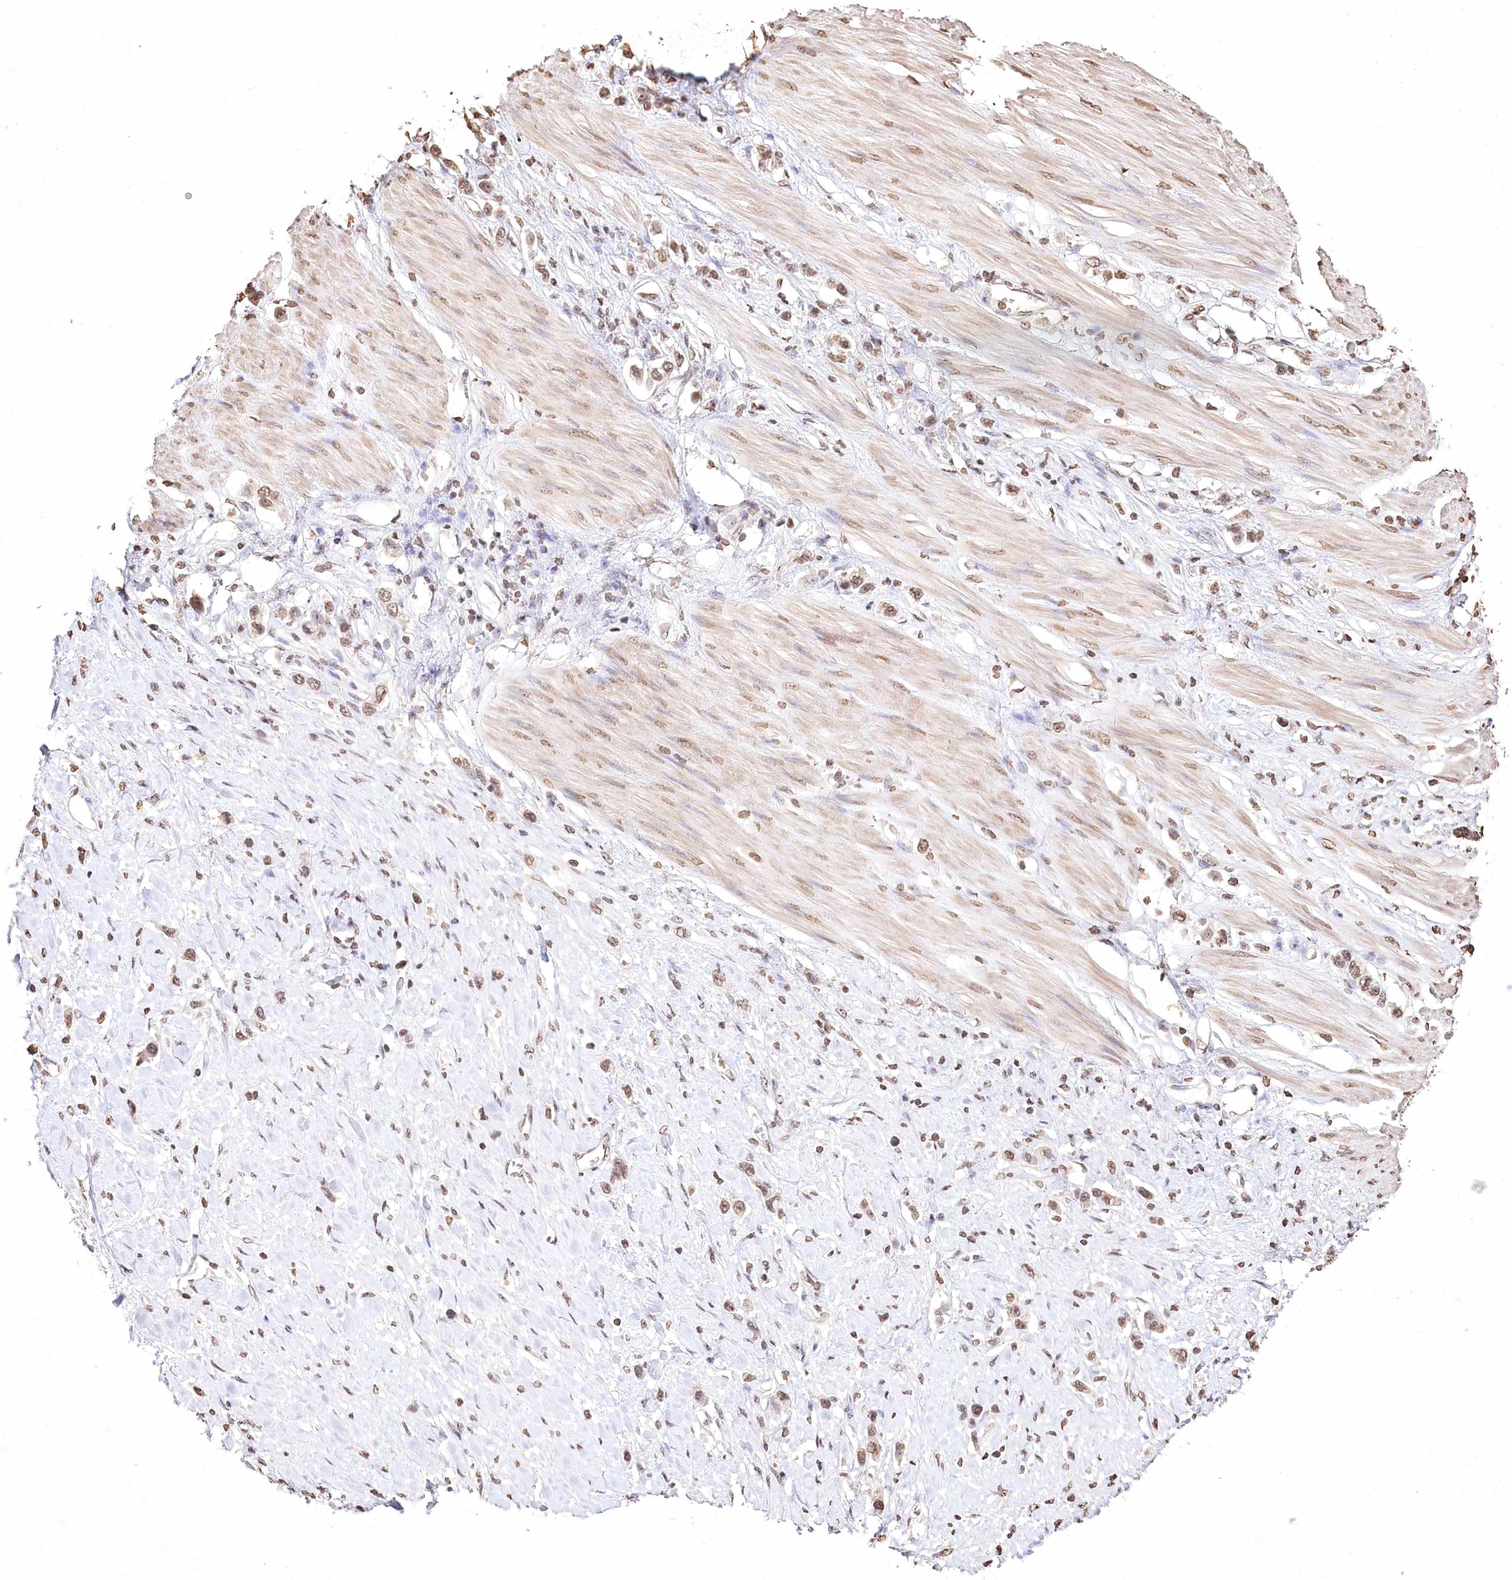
{"staining": {"intensity": "weak", "quantity": ">75%", "location": "nuclear"}, "tissue": "stomach cancer", "cell_type": "Tumor cells", "image_type": "cancer", "snomed": [{"axis": "morphology", "description": "Adenocarcinoma, NOS"}, {"axis": "topography", "description": "Stomach"}], "caption": "Weak nuclear expression for a protein is present in approximately >75% of tumor cells of stomach adenocarcinoma using IHC.", "gene": "DMXL1", "patient": {"sex": "female", "age": 65}}